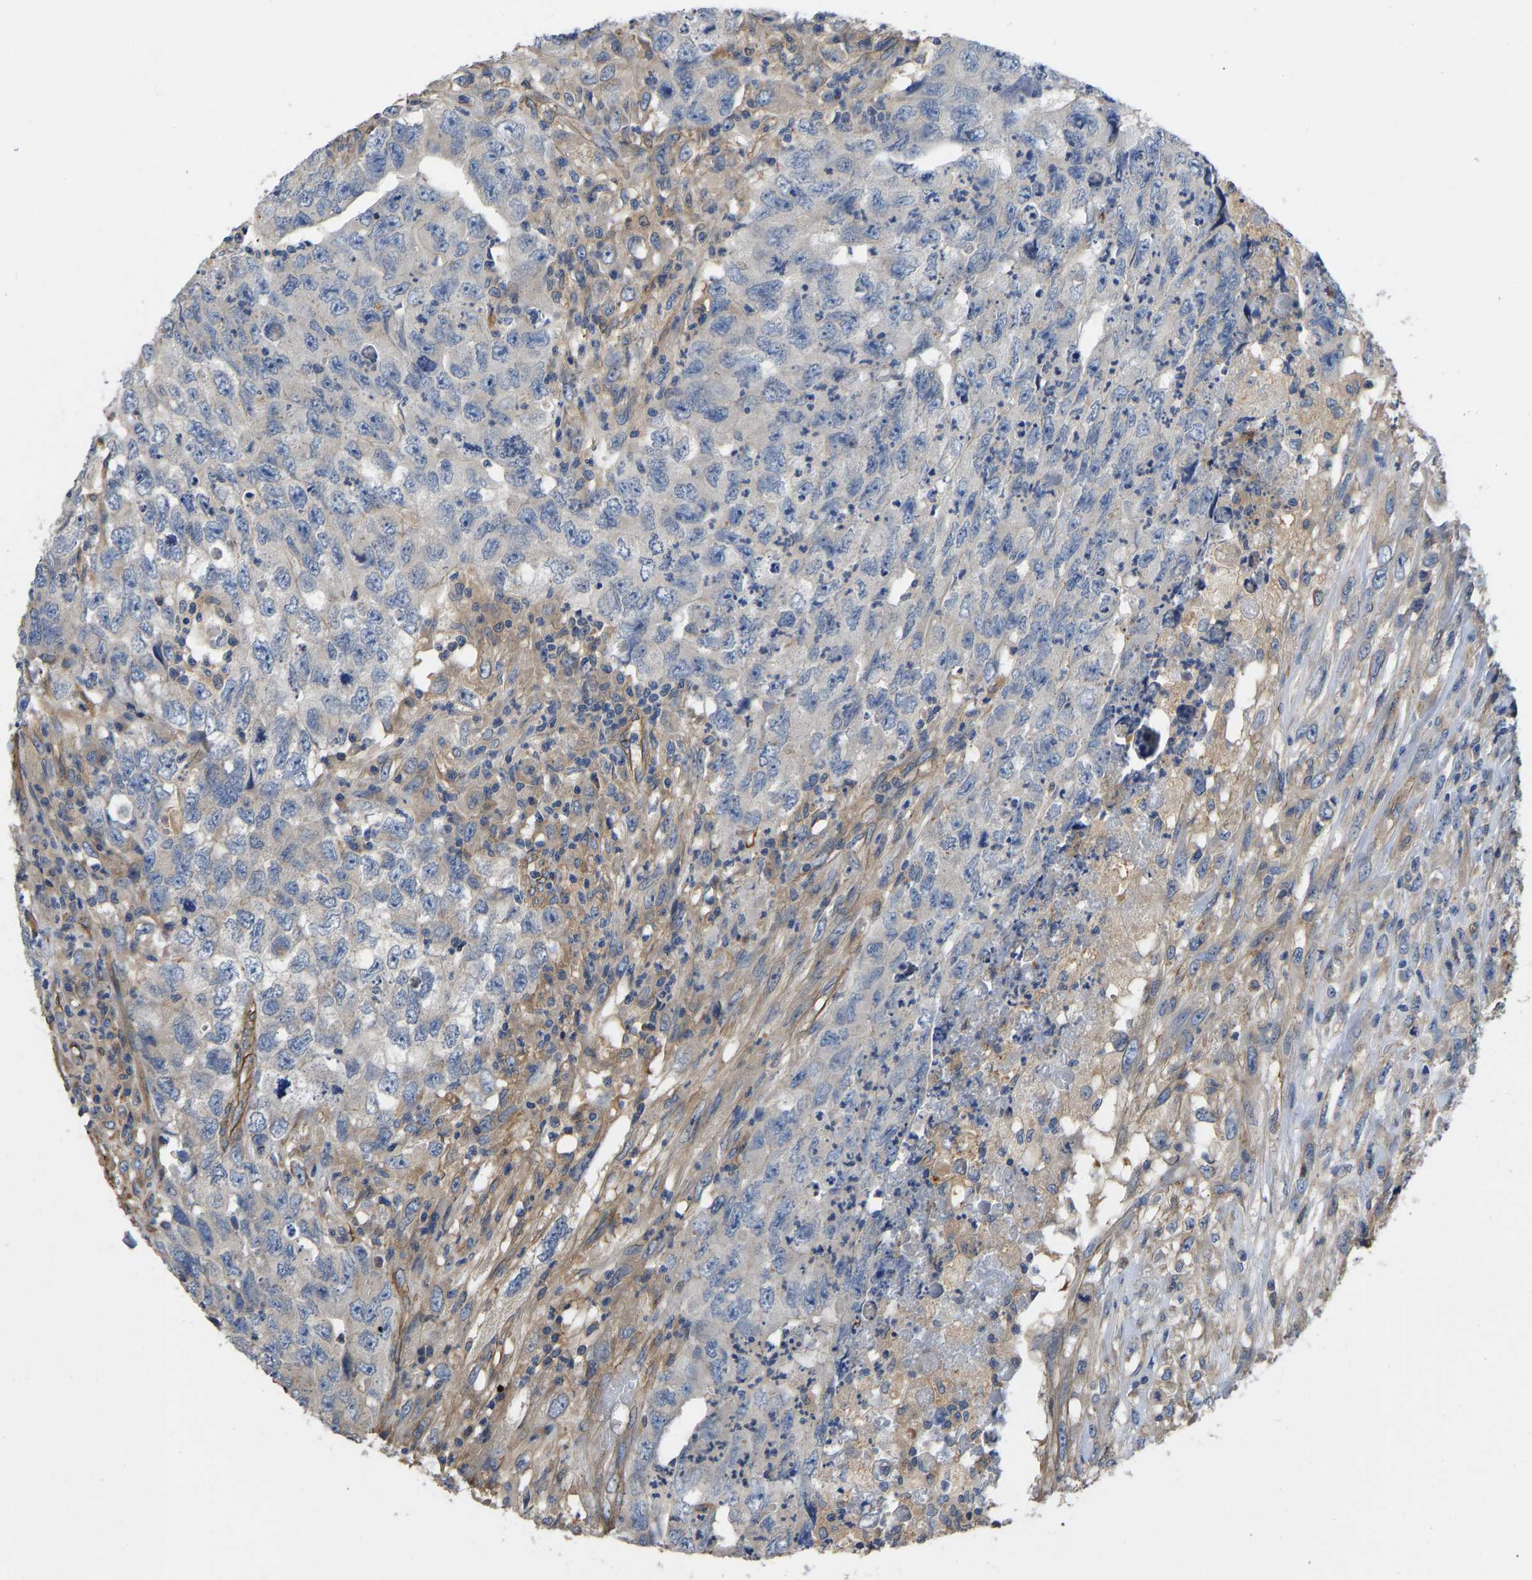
{"staining": {"intensity": "negative", "quantity": "none", "location": "none"}, "tissue": "testis cancer", "cell_type": "Tumor cells", "image_type": "cancer", "snomed": [{"axis": "morphology", "description": "Carcinoma, Embryonal, NOS"}, {"axis": "topography", "description": "Testis"}], "caption": "The micrograph displays no significant expression in tumor cells of testis cancer.", "gene": "ELMO2", "patient": {"sex": "male", "age": 32}}